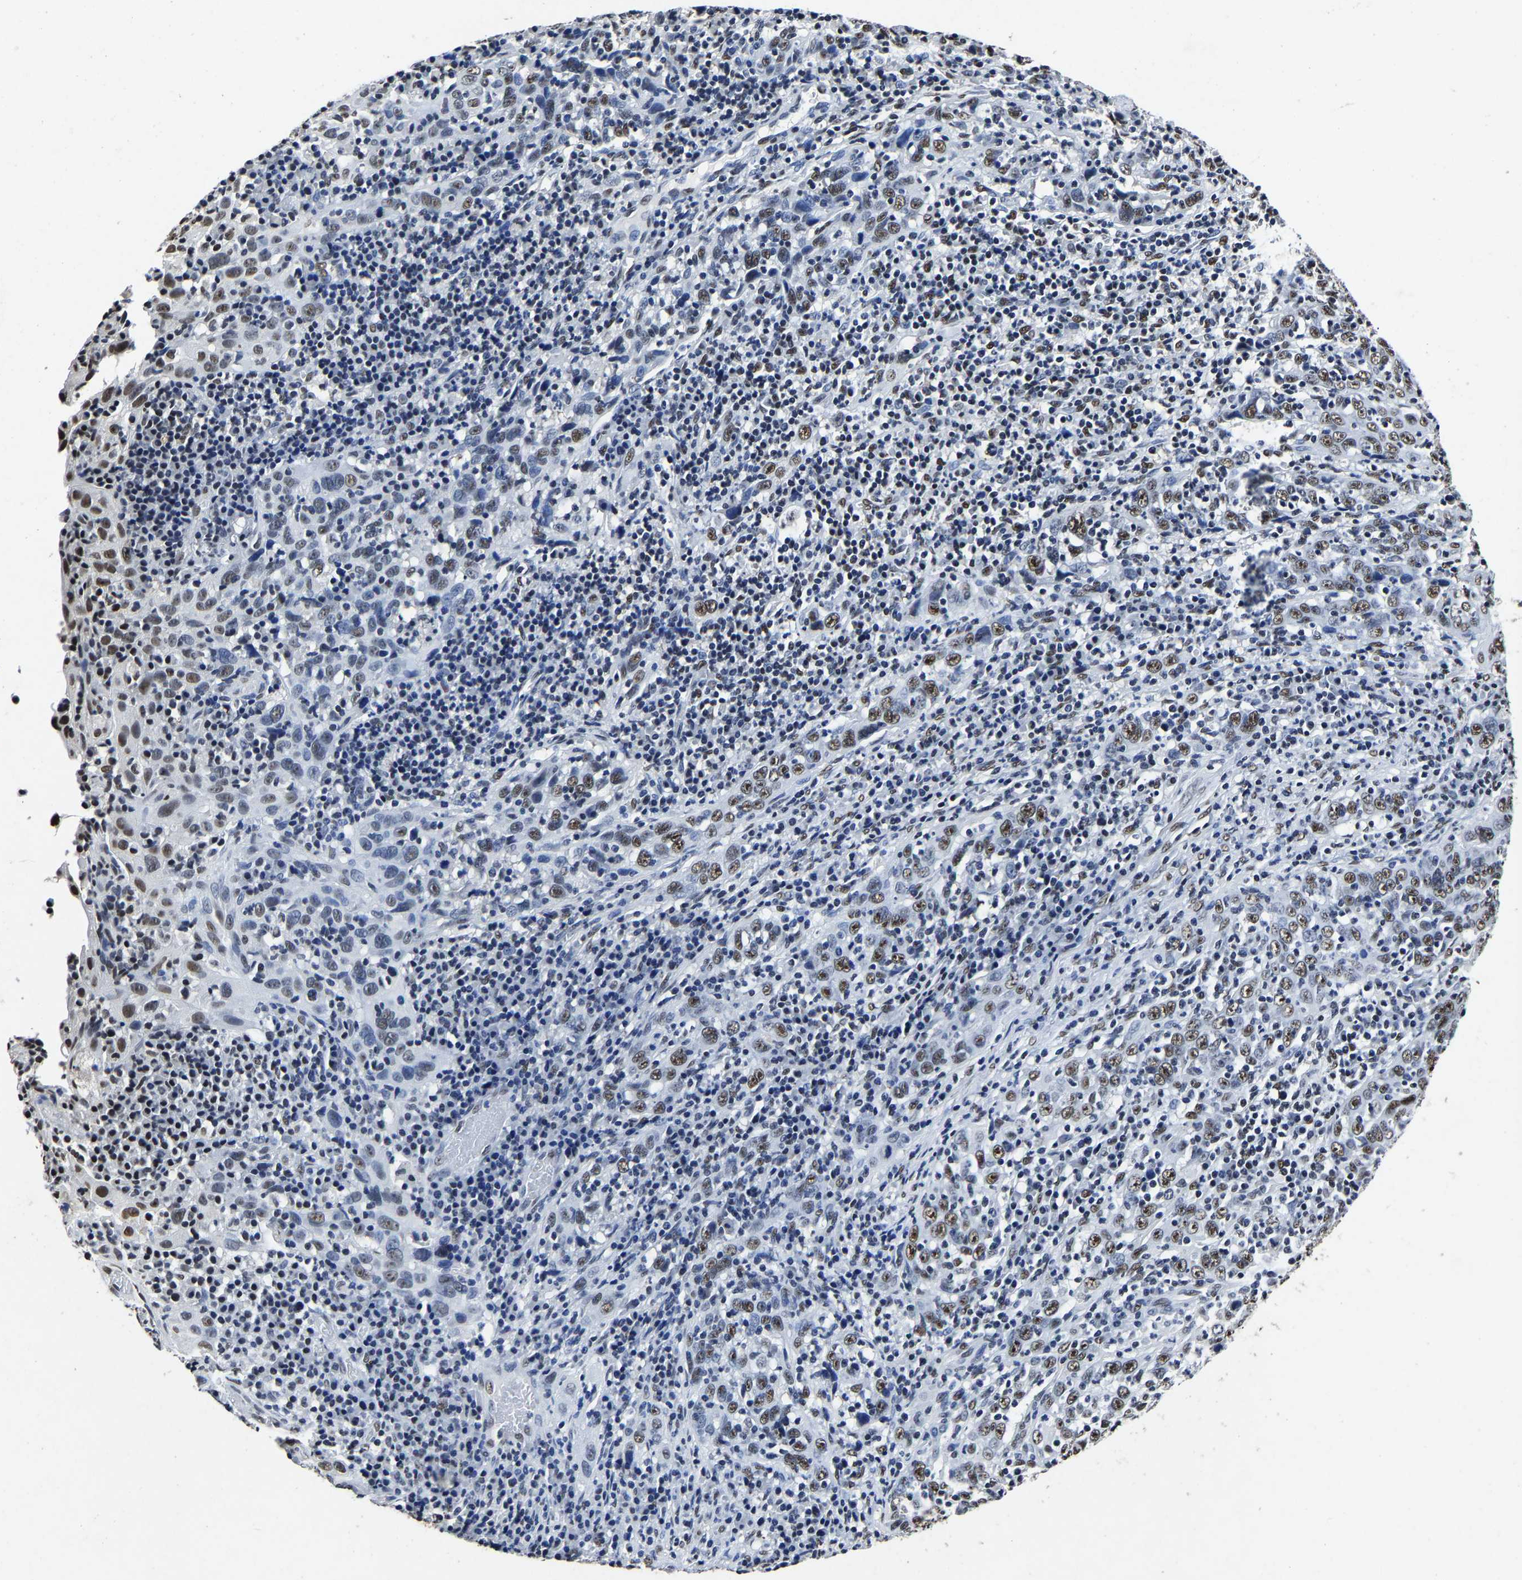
{"staining": {"intensity": "moderate", "quantity": "25%-75%", "location": "nuclear"}, "tissue": "cervical cancer", "cell_type": "Tumor cells", "image_type": "cancer", "snomed": [{"axis": "morphology", "description": "Squamous cell carcinoma, NOS"}, {"axis": "topography", "description": "Cervix"}], "caption": "A brown stain labels moderate nuclear staining of a protein in human cervical cancer tumor cells.", "gene": "RBM45", "patient": {"sex": "female", "age": 46}}